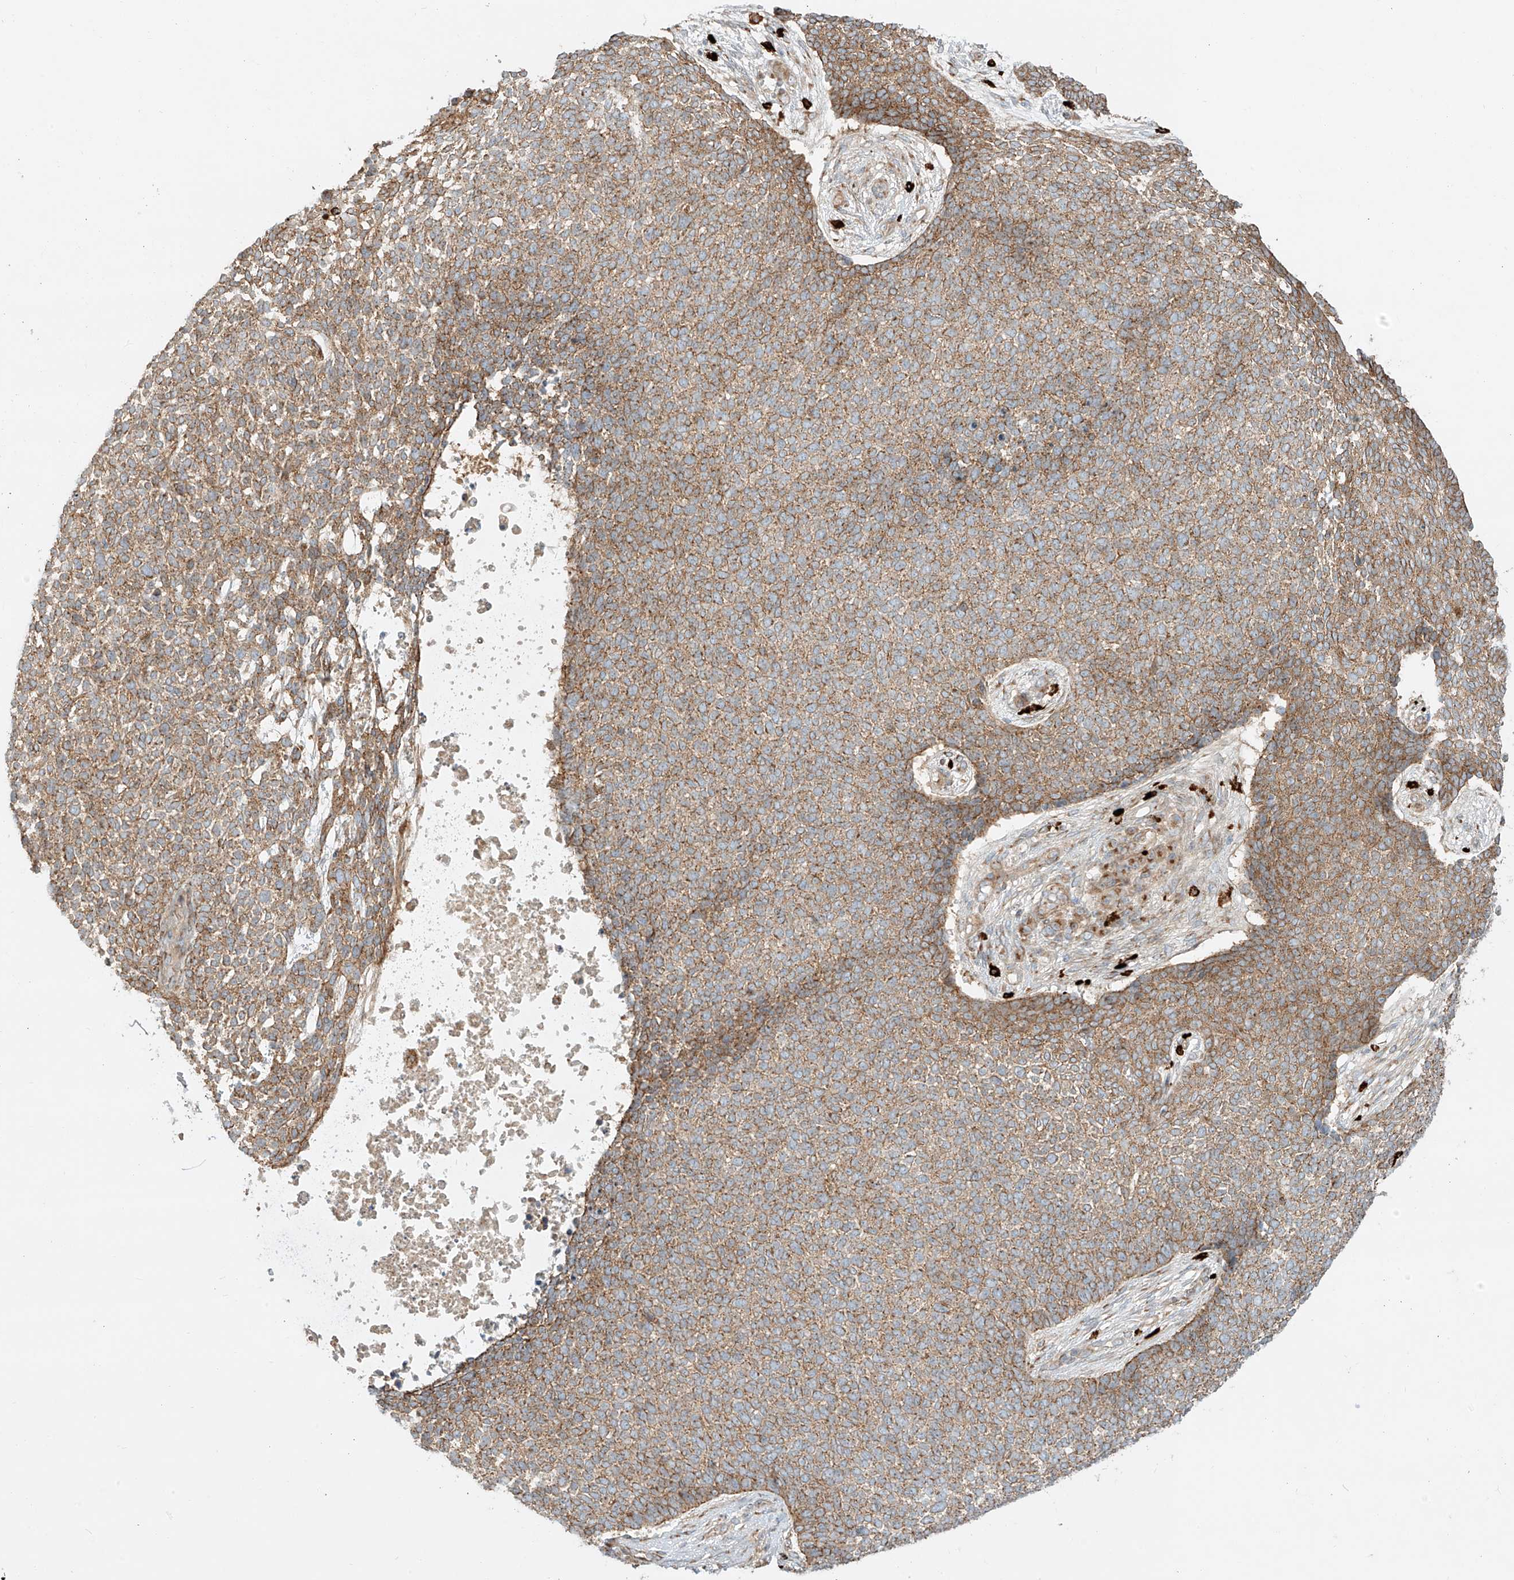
{"staining": {"intensity": "moderate", "quantity": ">75%", "location": "cytoplasmic/membranous"}, "tissue": "skin cancer", "cell_type": "Tumor cells", "image_type": "cancer", "snomed": [{"axis": "morphology", "description": "Basal cell carcinoma"}, {"axis": "topography", "description": "Skin"}], "caption": "Skin cancer tissue shows moderate cytoplasmic/membranous staining in approximately >75% of tumor cells, visualized by immunohistochemistry.", "gene": "ZNF287", "patient": {"sex": "female", "age": 84}}